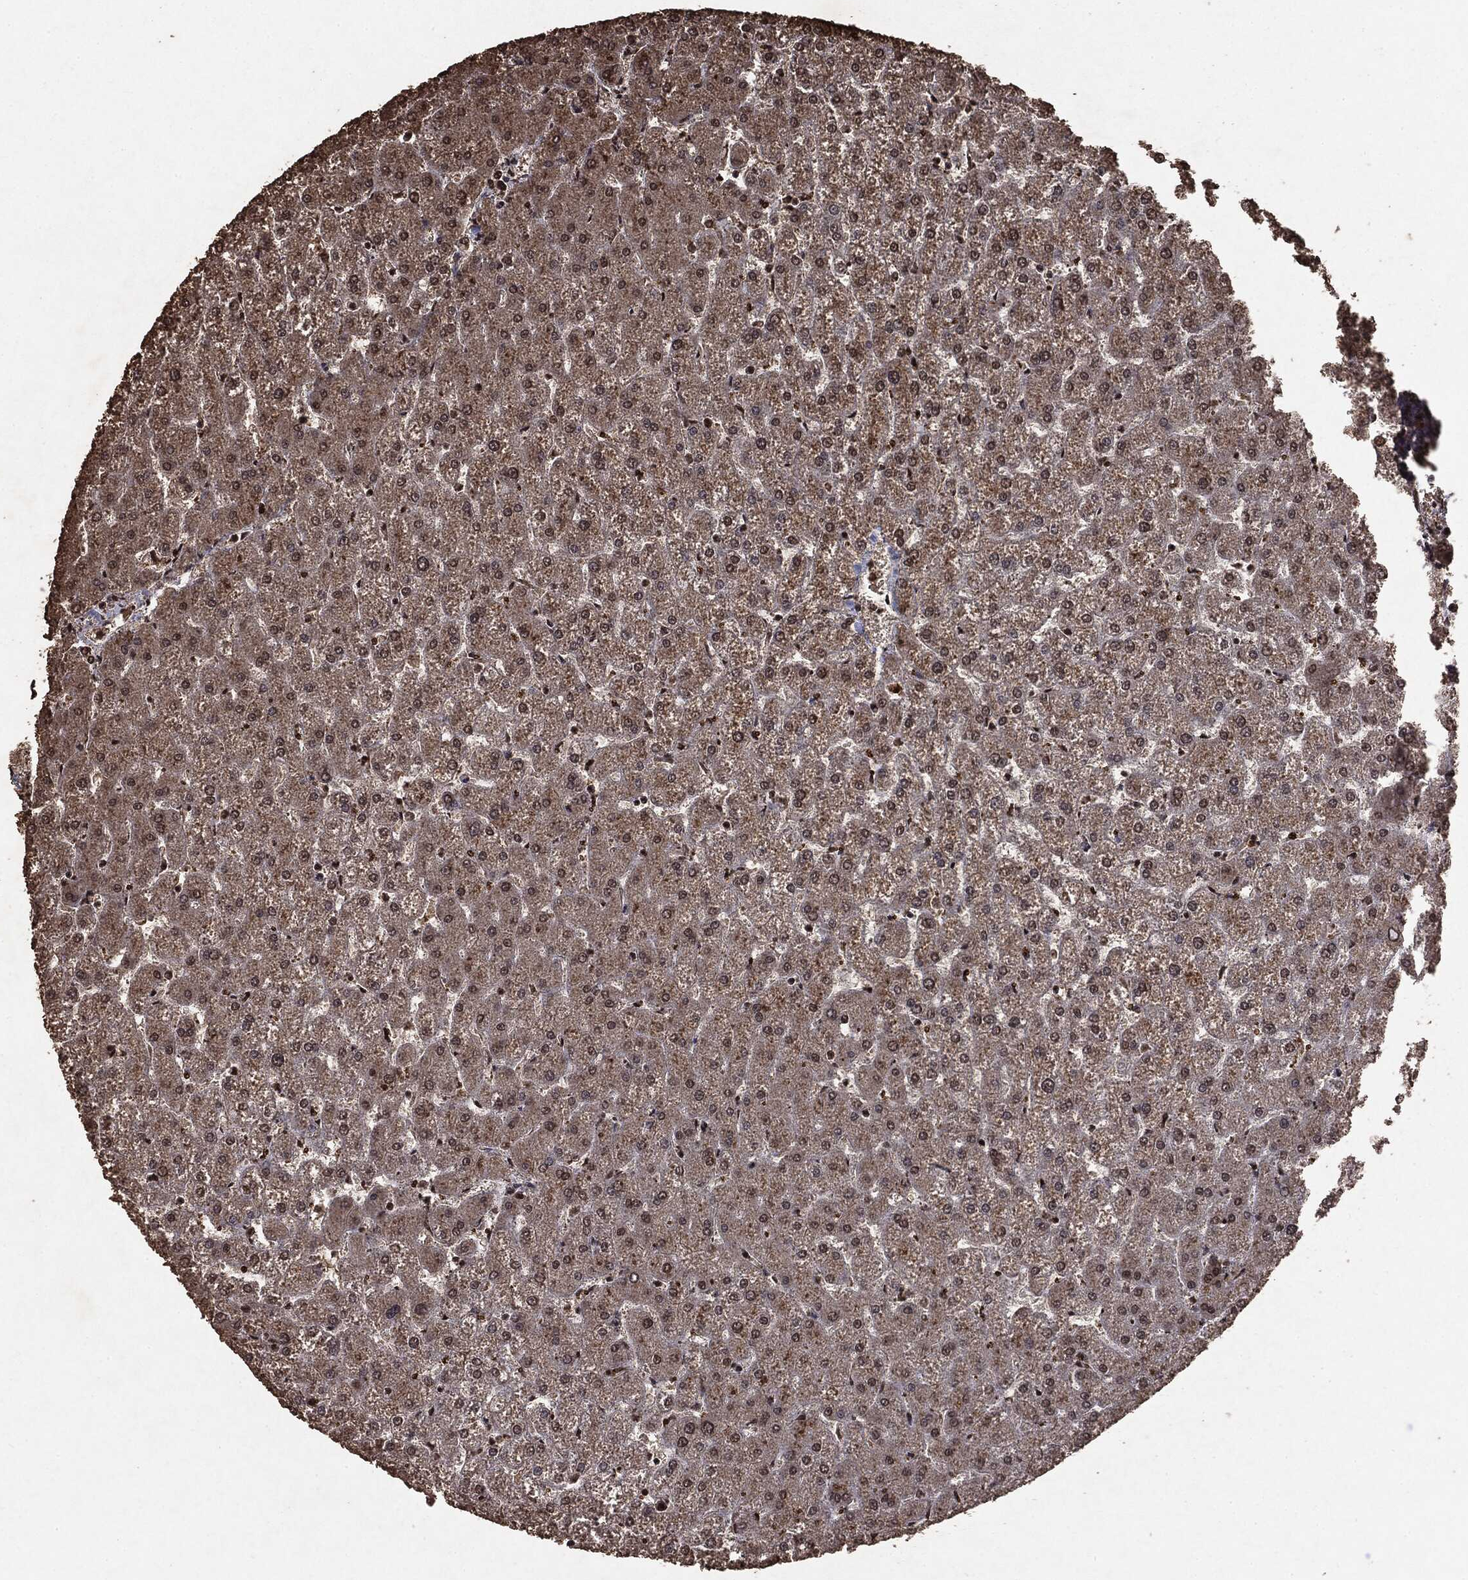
{"staining": {"intensity": "moderate", "quantity": "25%-75%", "location": "nuclear"}, "tissue": "liver", "cell_type": "Cholangiocytes", "image_type": "normal", "snomed": [{"axis": "morphology", "description": "Normal tissue, NOS"}, {"axis": "topography", "description": "Liver"}], "caption": "A high-resolution histopathology image shows immunohistochemistry (IHC) staining of benign liver, which exhibits moderate nuclear expression in approximately 25%-75% of cholangiocytes.", "gene": "RAD18", "patient": {"sex": "female", "age": 32}}